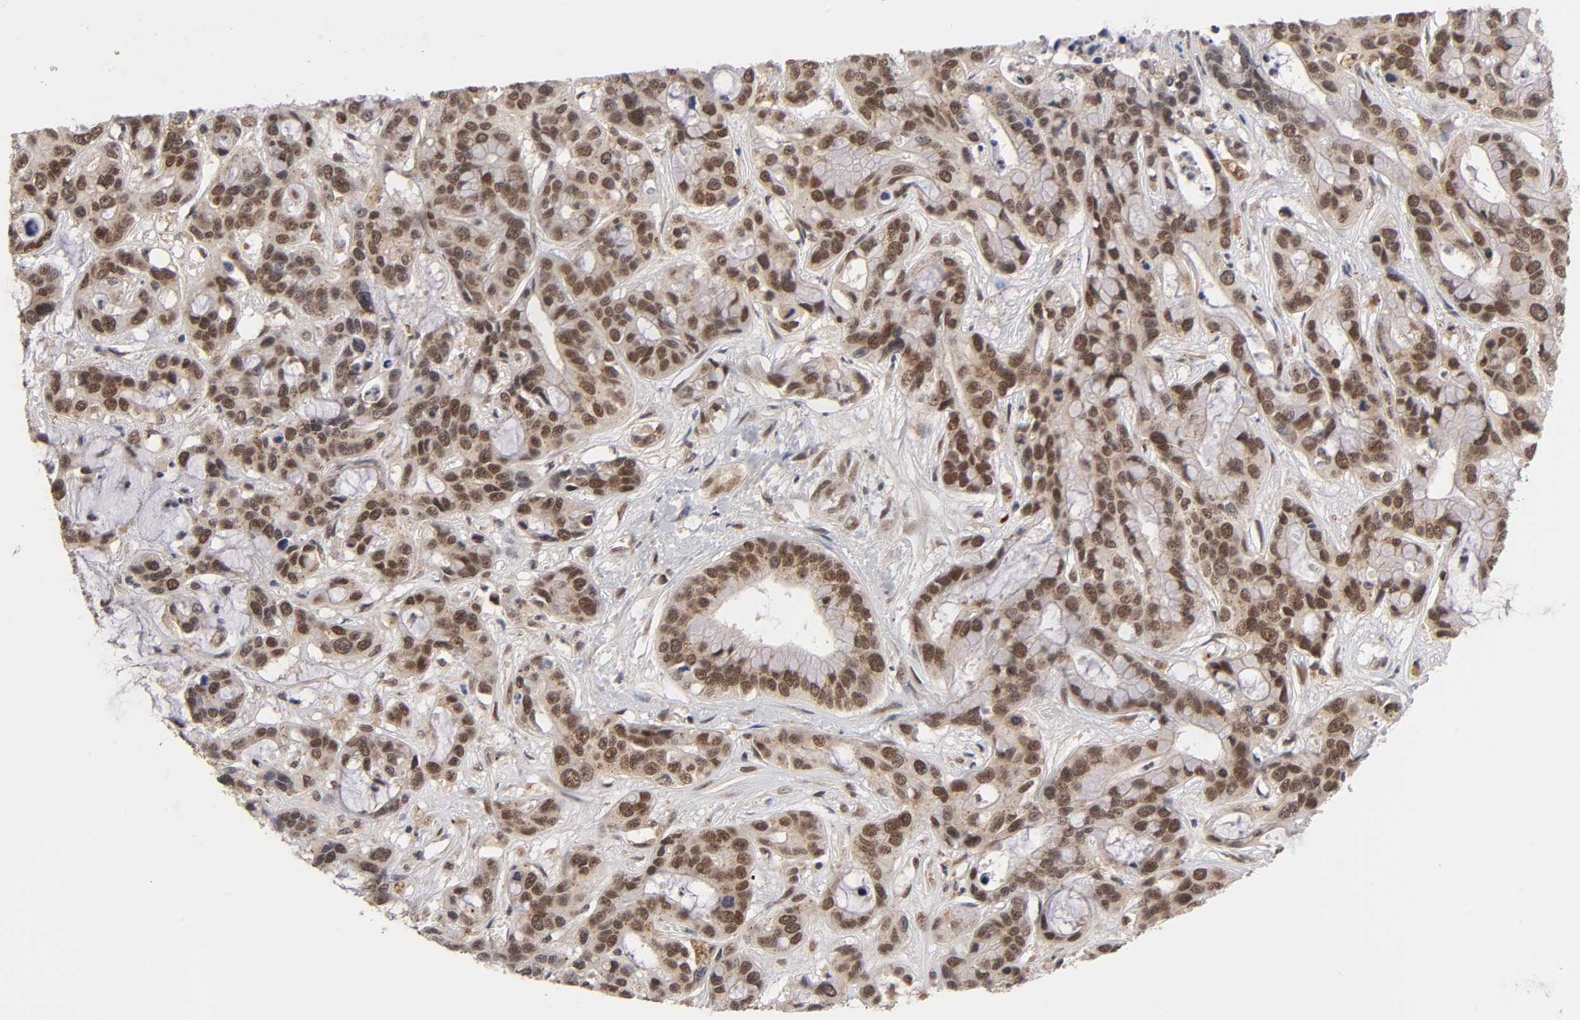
{"staining": {"intensity": "strong", "quantity": ">75%", "location": "cytoplasmic/membranous,nuclear"}, "tissue": "liver cancer", "cell_type": "Tumor cells", "image_type": "cancer", "snomed": [{"axis": "morphology", "description": "Cholangiocarcinoma"}, {"axis": "topography", "description": "Liver"}], "caption": "Tumor cells display strong cytoplasmic/membranous and nuclear staining in approximately >75% of cells in liver cholangiocarcinoma. The staining was performed using DAB (3,3'-diaminobenzidine), with brown indicating positive protein expression. Nuclei are stained blue with hematoxylin.", "gene": "EP300", "patient": {"sex": "female", "age": 65}}